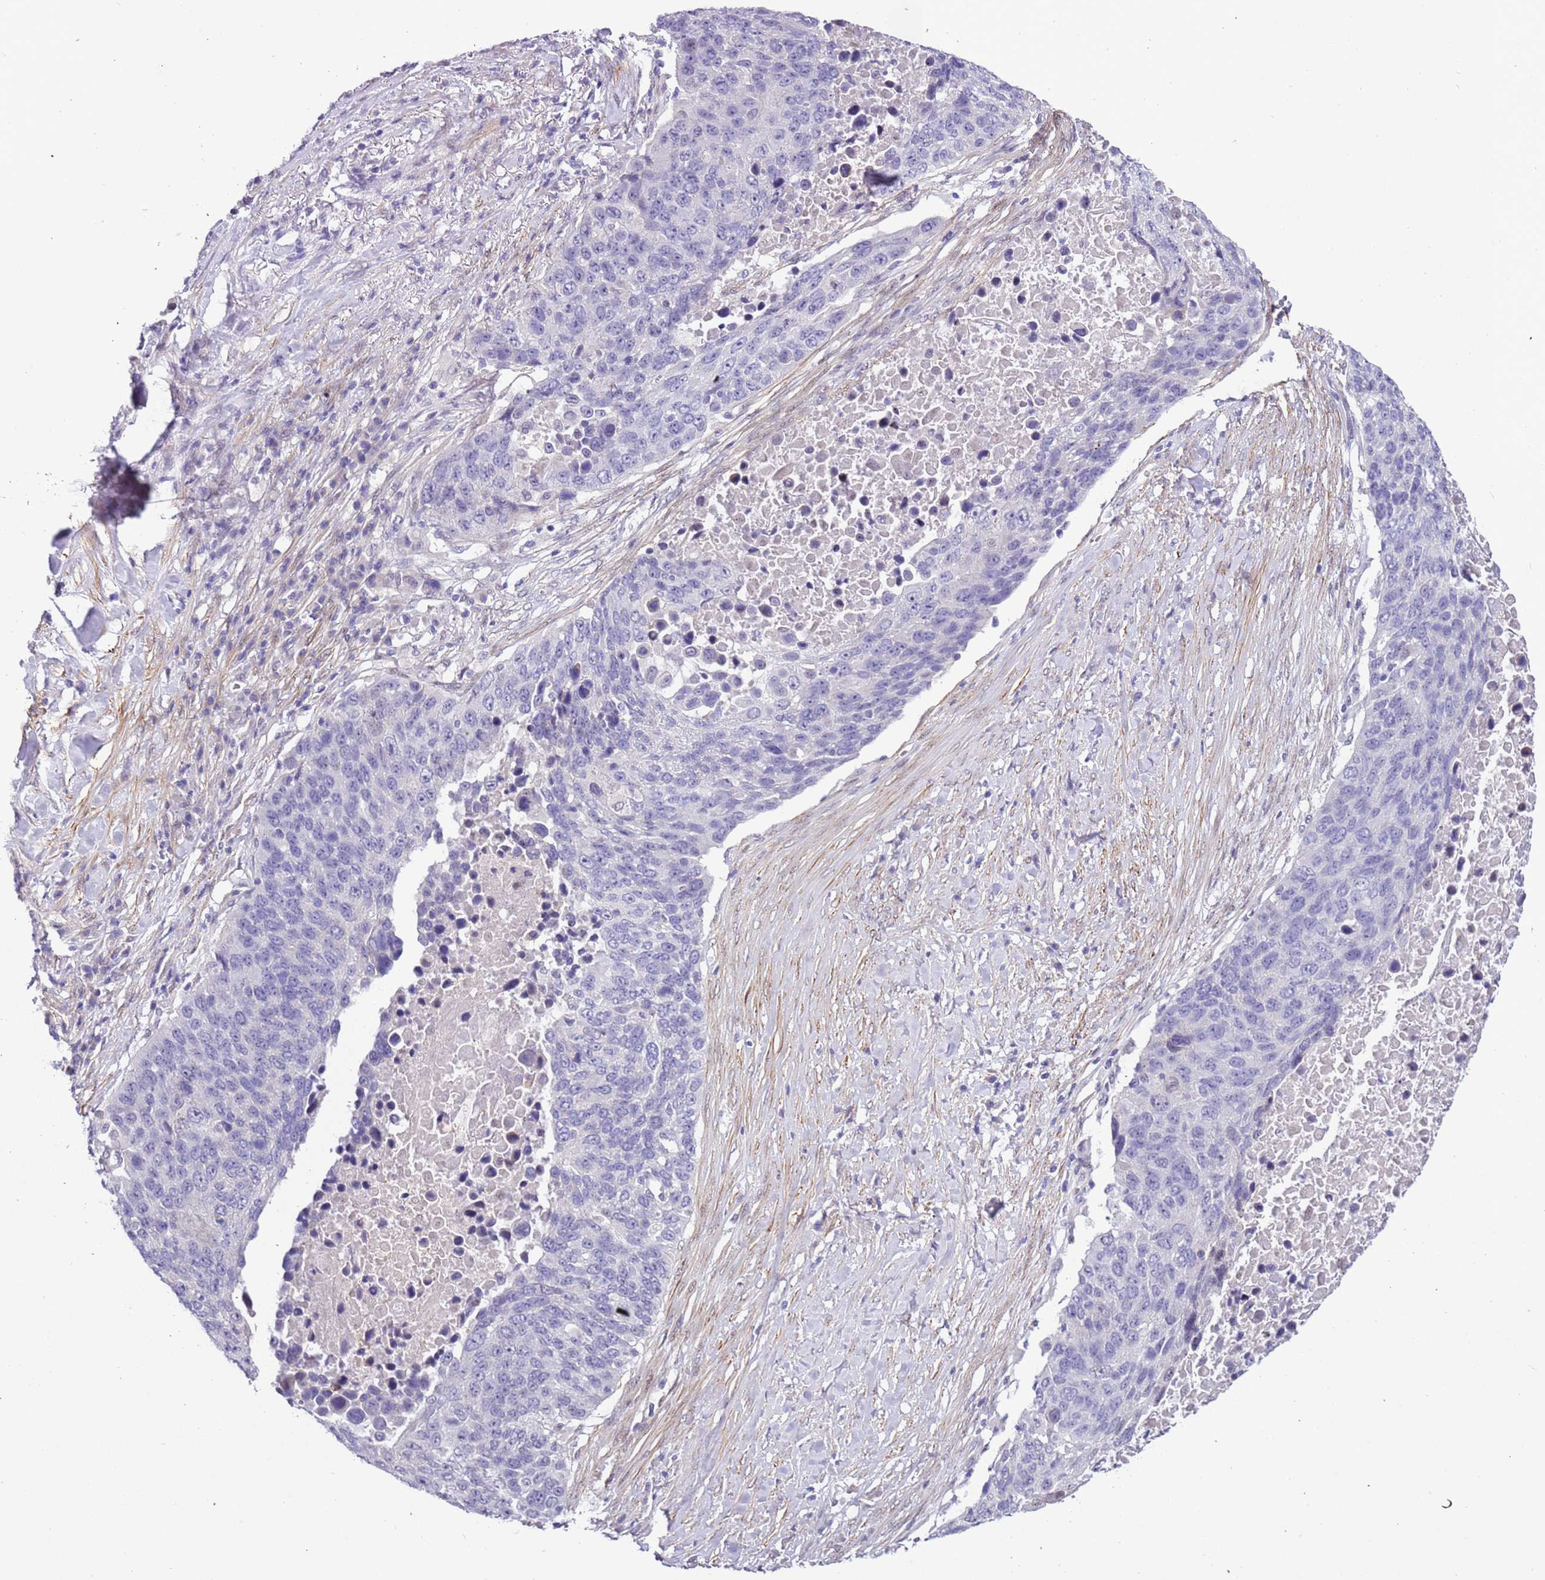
{"staining": {"intensity": "negative", "quantity": "none", "location": "none"}, "tissue": "lung cancer", "cell_type": "Tumor cells", "image_type": "cancer", "snomed": [{"axis": "morphology", "description": "Normal tissue, NOS"}, {"axis": "morphology", "description": "Squamous cell carcinoma, NOS"}, {"axis": "topography", "description": "Lymph node"}, {"axis": "topography", "description": "Lung"}], "caption": "A high-resolution micrograph shows immunohistochemistry staining of squamous cell carcinoma (lung), which reveals no significant expression in tumor cells. (Stains: DAB (3,3'-diaminobenzidine) immunohistochemistry (IHC) with hematoxylin counter stain, Microscopy: brightfield microscopy at high magnification).", "gene": "PLEKHH1", "patient": {"sex": "male", "age": 66}}